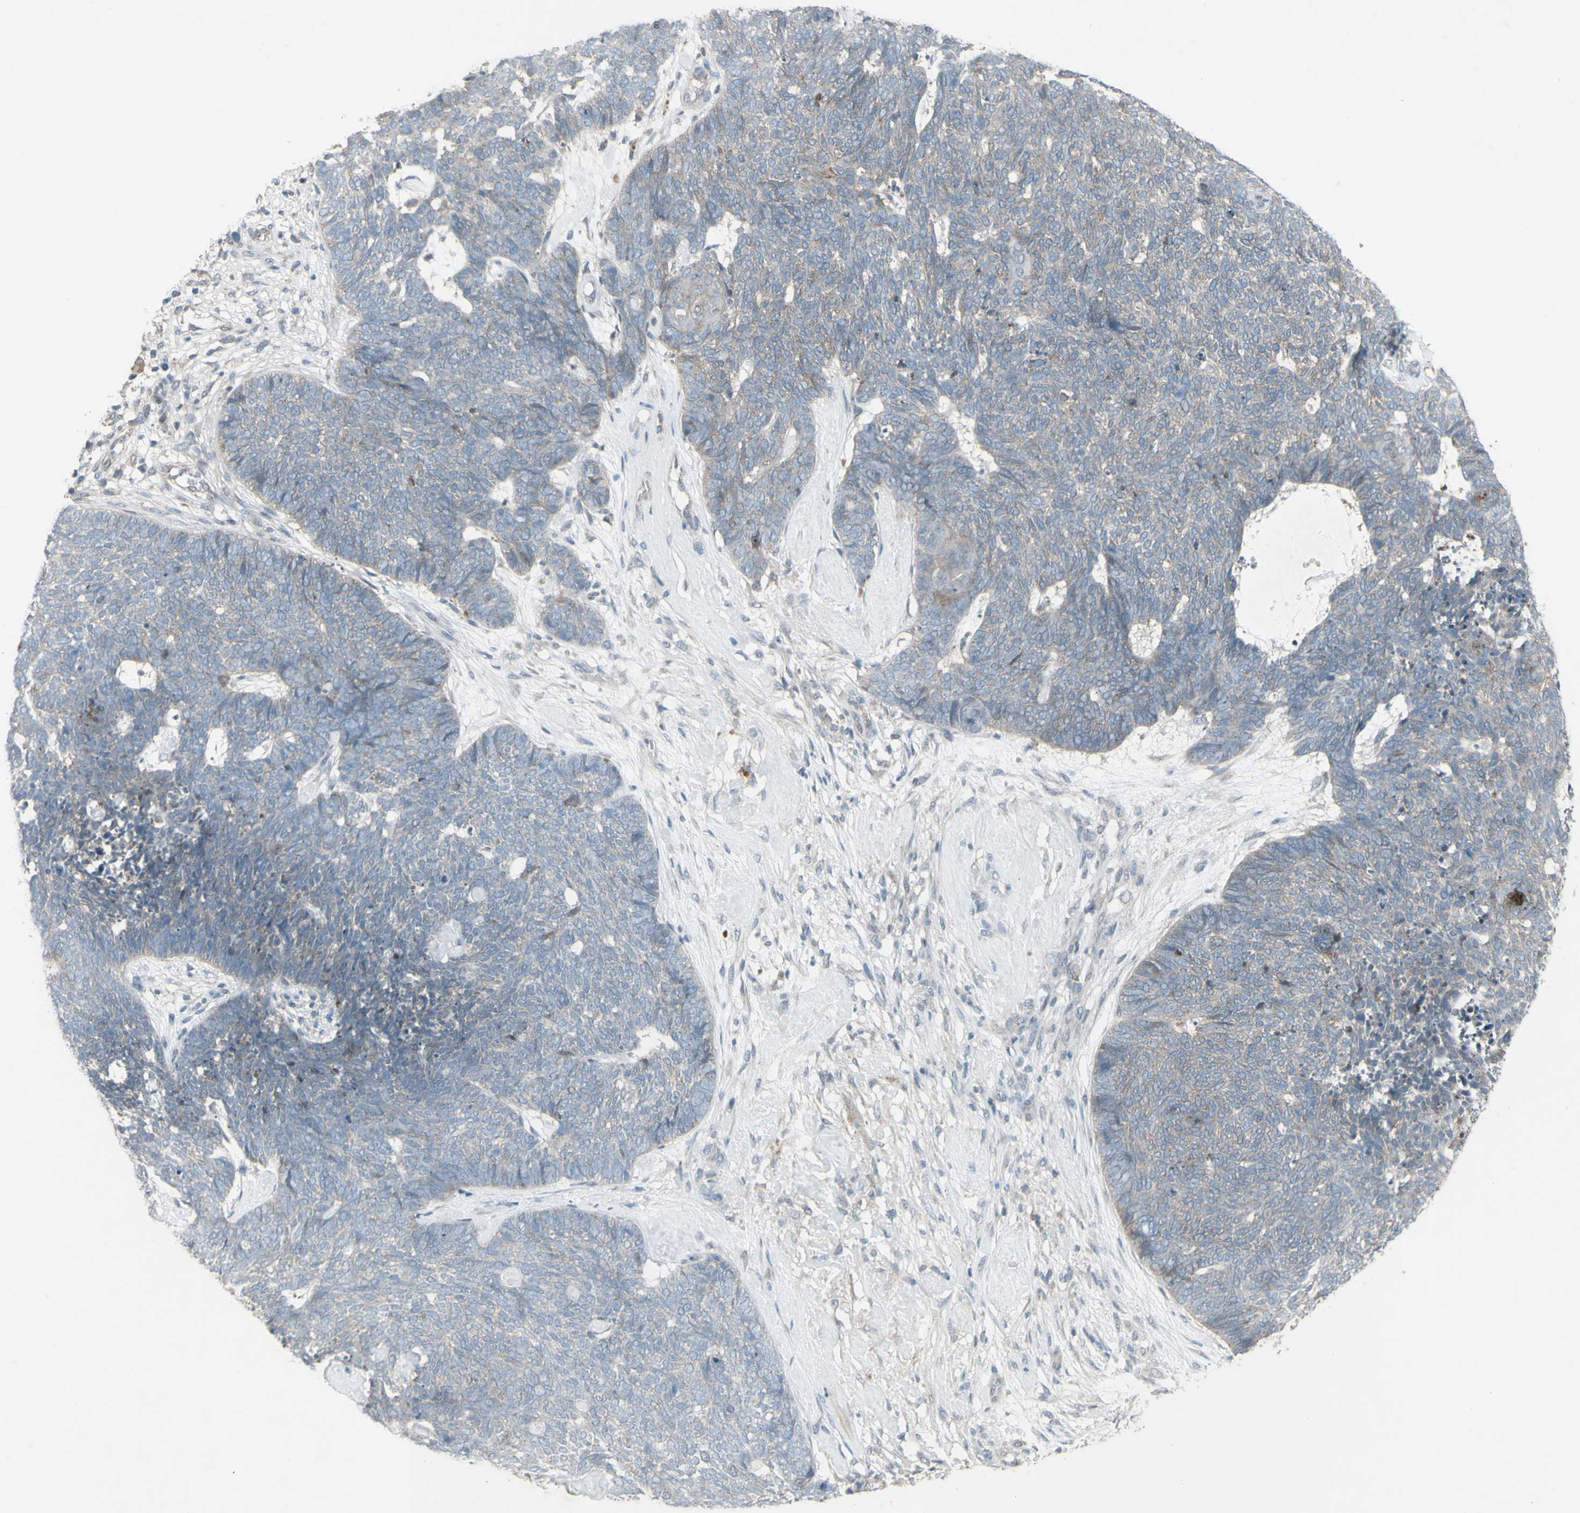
{"staining": {"intensity": "negative", "quantity": "none", "location": "none"}, "tissue": "skin cancer", "cell_type": "Tumor cells", "image_type": "cancer", "snomed": [{"axis": "morphology", "description": "Basal cell carcinoma"}, {"axis": "topography", "description": "Skin"}], "caption": "High power microscopy histopathology image of an immunohistochemistry photomicrograph of skin cancer, revealing no significant expression in tumor cells.", "gene": "FXYD3", "patient": {"sex": "female", "age": 84}}